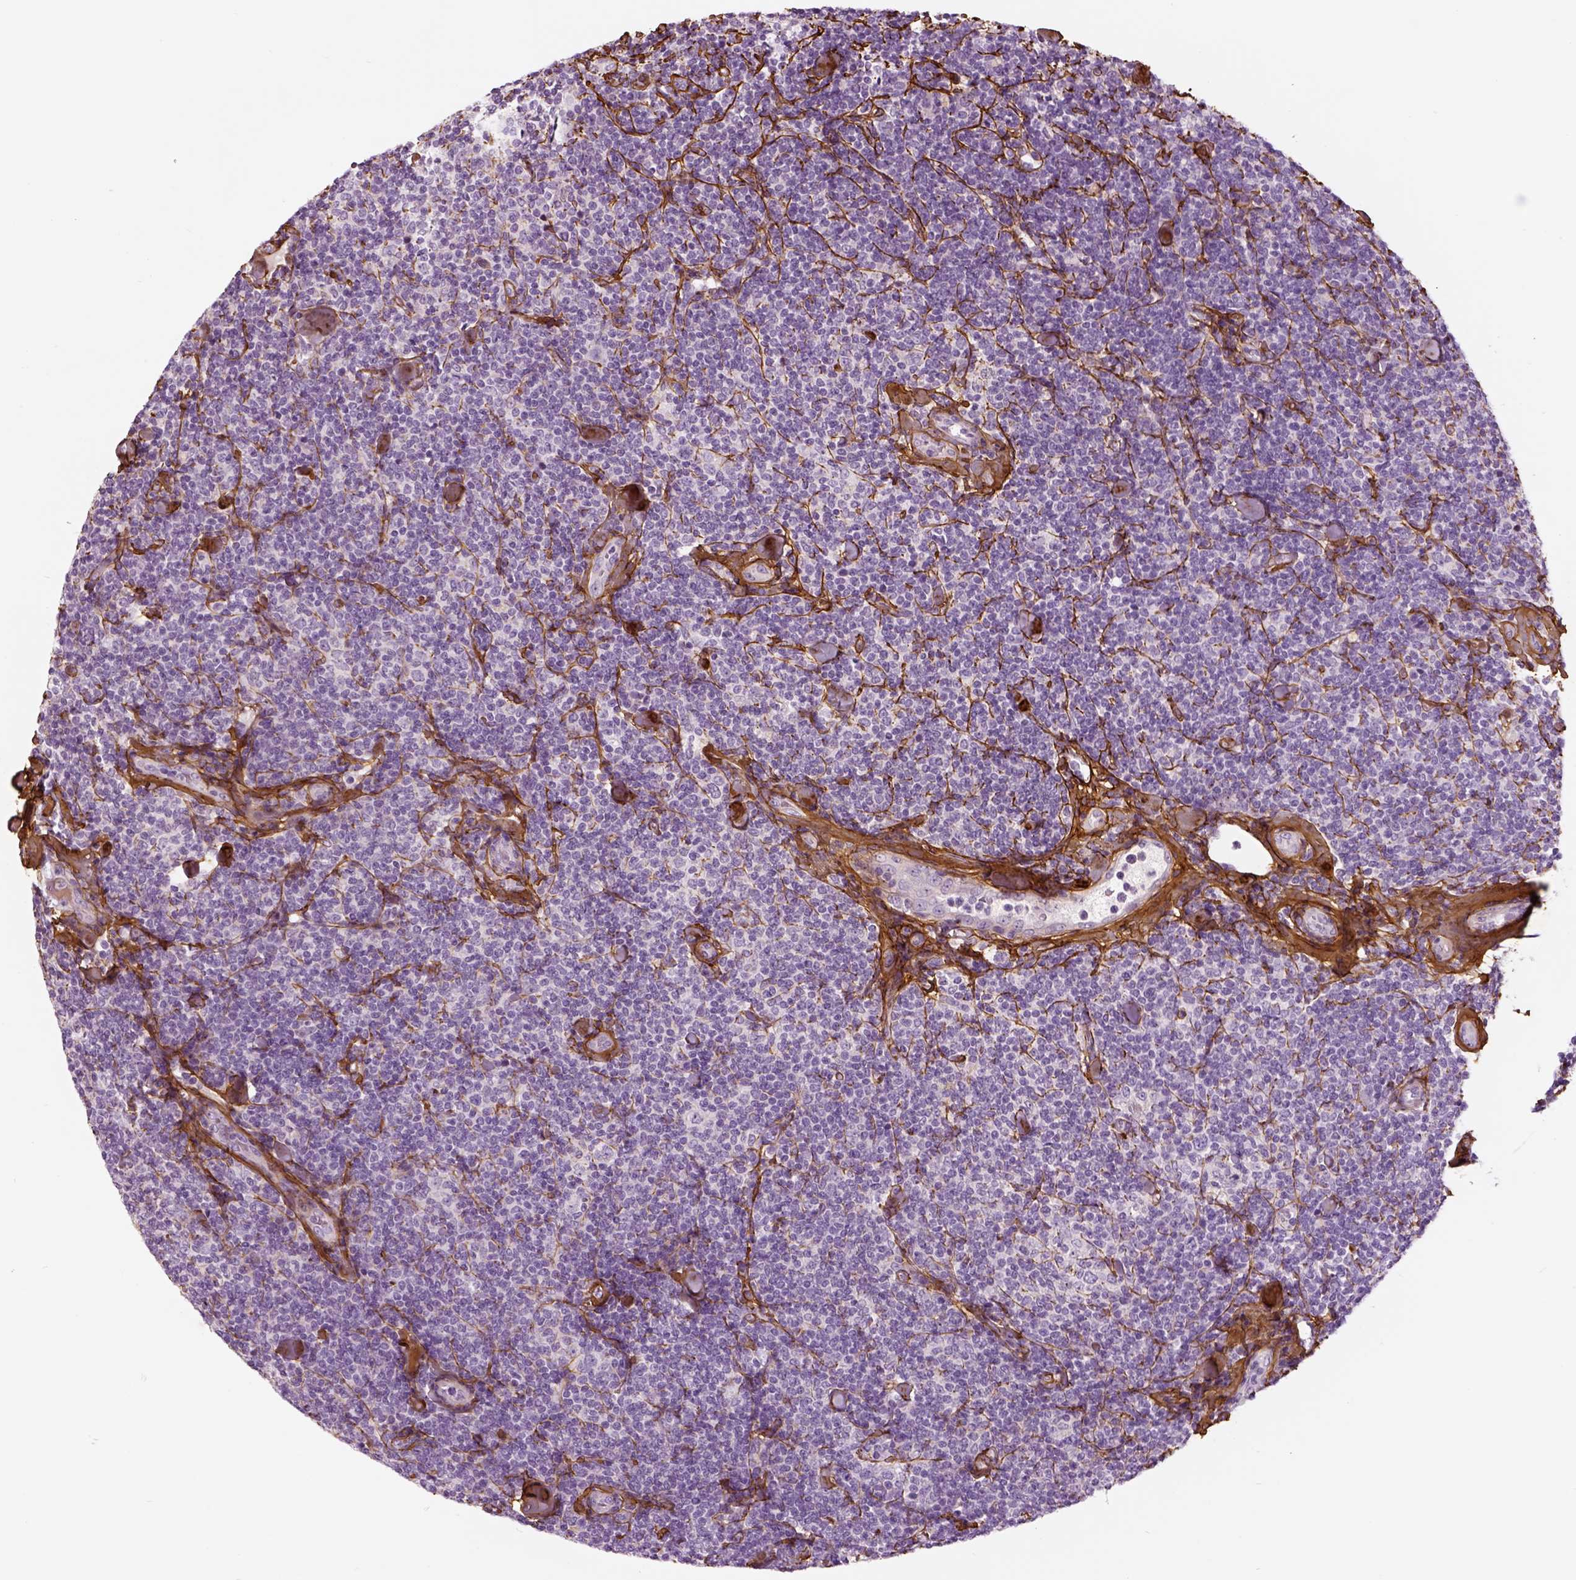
{"staining": {"intensity": "negative", "quantity": "none", "location": "none"}, "tissue": "lymphoma", "cell_type": "Tumor cells", "image_type": "cancer", "snomed": [{"axis": "morphology", "description": "Malignant lymphoma, non-Hodgkin's type, Low grade"}, {"axis": "topography", "description": "Lymph node"}], "caption": "Tumor cells are negative for brown protein staining in low-grade malignant lymphoma, non-Hodgkin's type.", "gene": "COL6A2", "patient": {"sex": "female", "age": 56}}